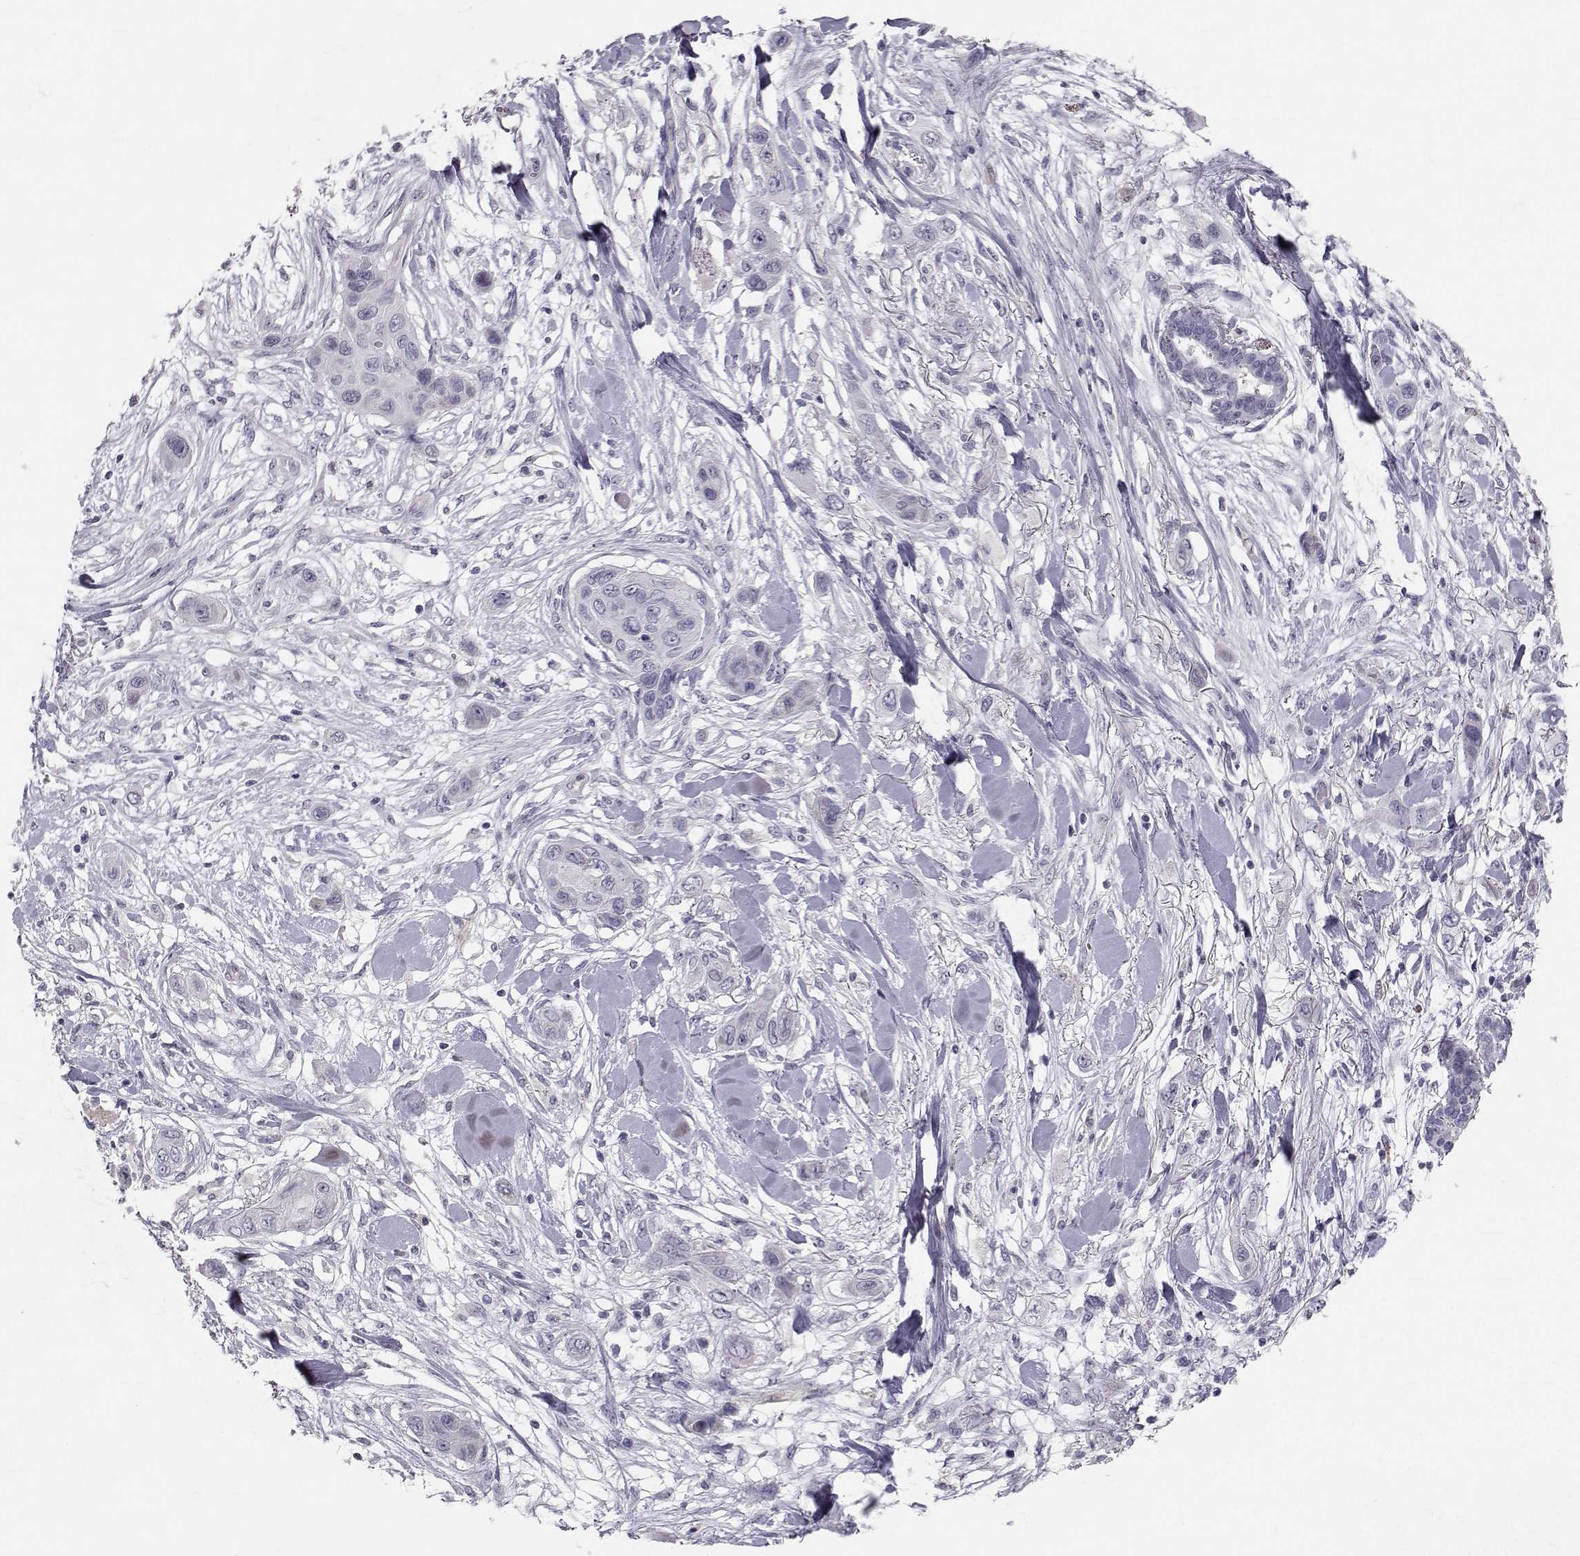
{"staining": {"intensity": "negative", "quantity": "none", "location": "none"}, "tissue": "skin cancer", "cell_type": "Tumor cells", "image_type": "cancer", "snomed": [{"axis": "morphology", "description": "Squamous cell carcinoma, NOS"}, {"axis": "topography", "description": "Skin"}], "caption": "DAB immunohistochemical staining of skin cancer demonstrates no significant expression in tumor cells.", "gene": "PGM5", "patient": {"sex": "male", "age": 79}}